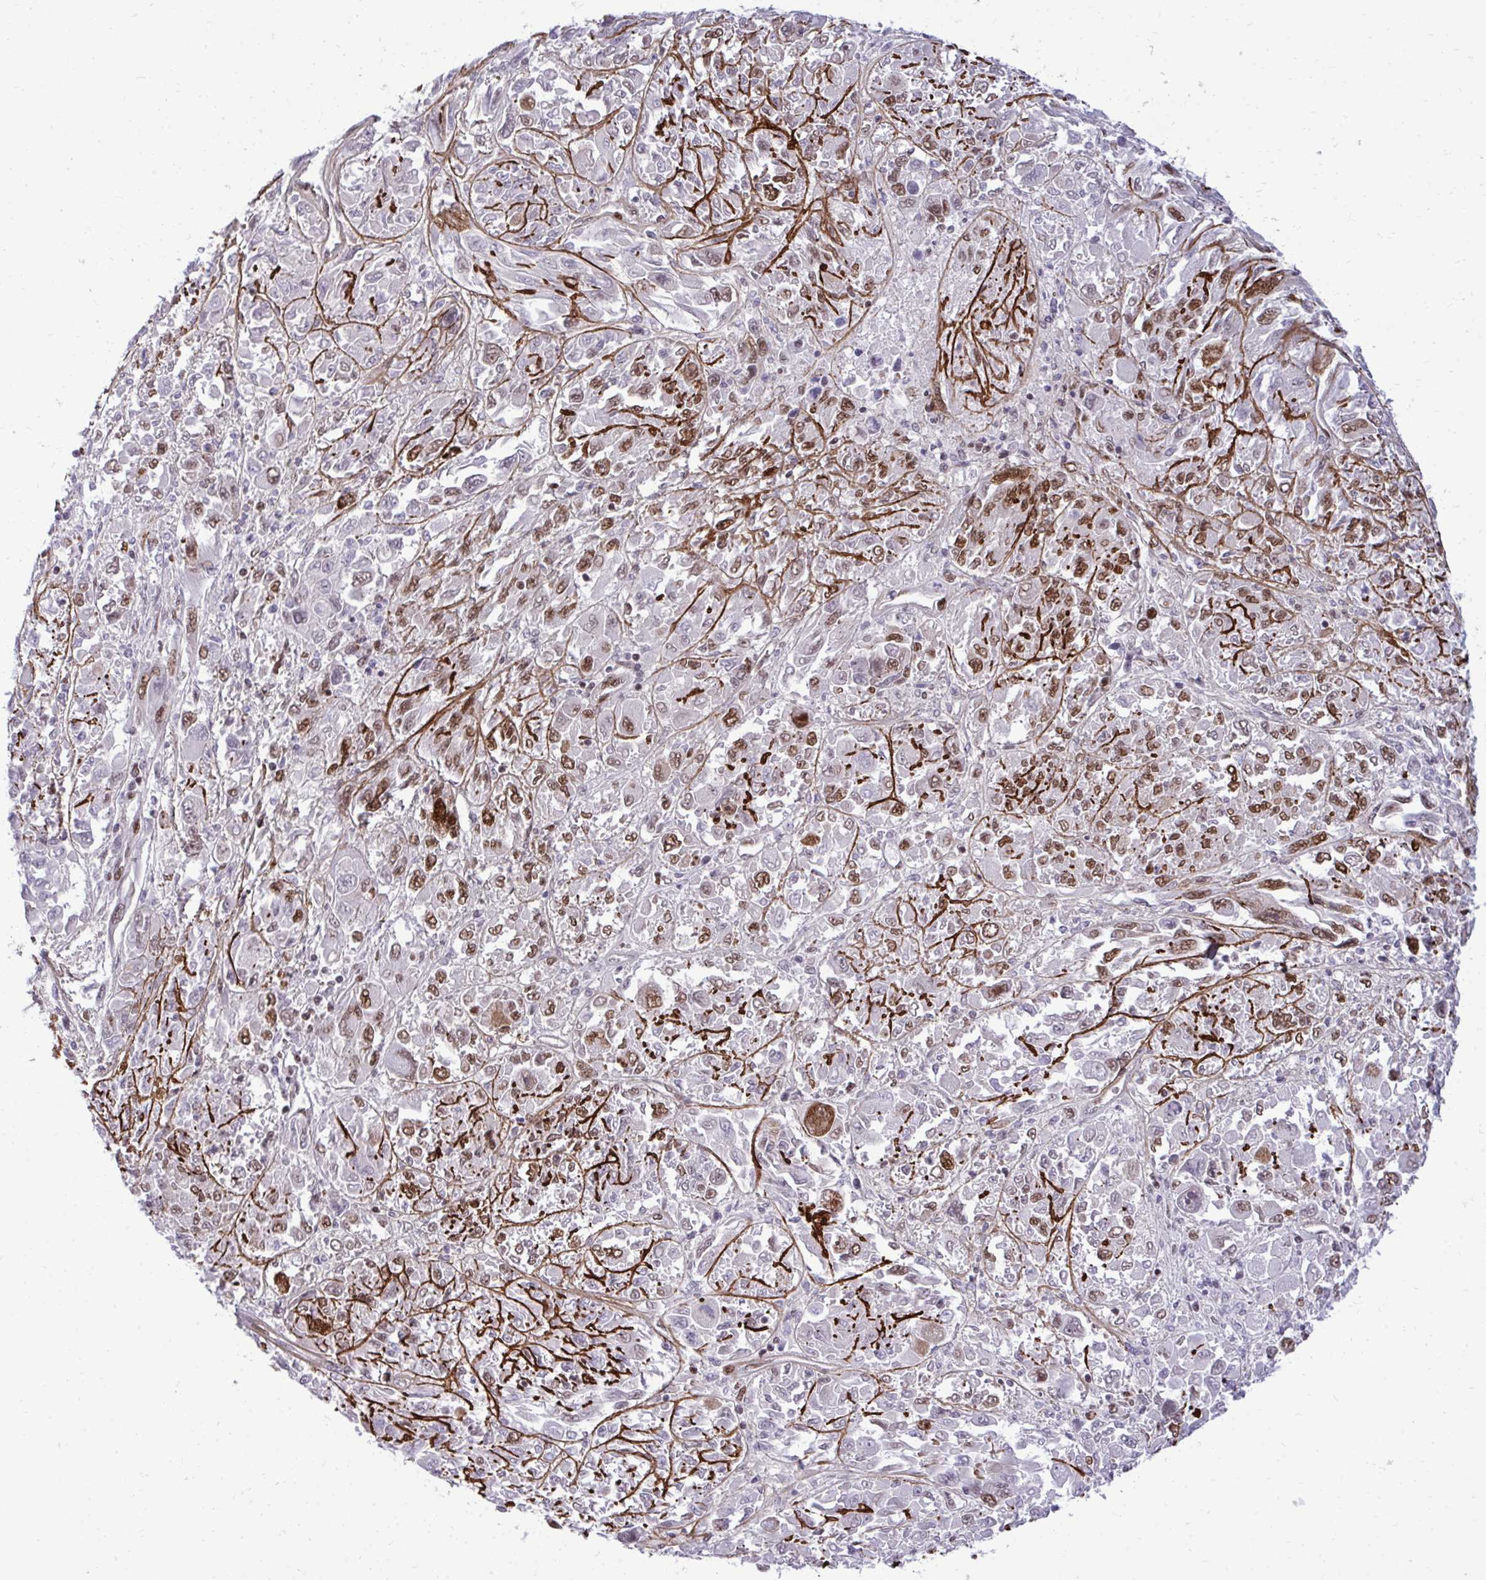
{"staining": {"intensity": "moderate", "quantity": ">75%", "location": "nuclear"}, "tissue": "melanoma", "cell_type": "Tumor cells", "image_type": "cancer", "snomed": [{"axis": "morphology", "description": "Malignant melanoma, NOS"}, {"axis": "topography", "description": "Skin"}], "caption": "Malignant melanoma stained with immunohistochemistry (IHC) shows moderate nuclear staining in about >75% of tumor cells.", "gene": "CDYL", "patient": {"sex": "female", "age": 91}}